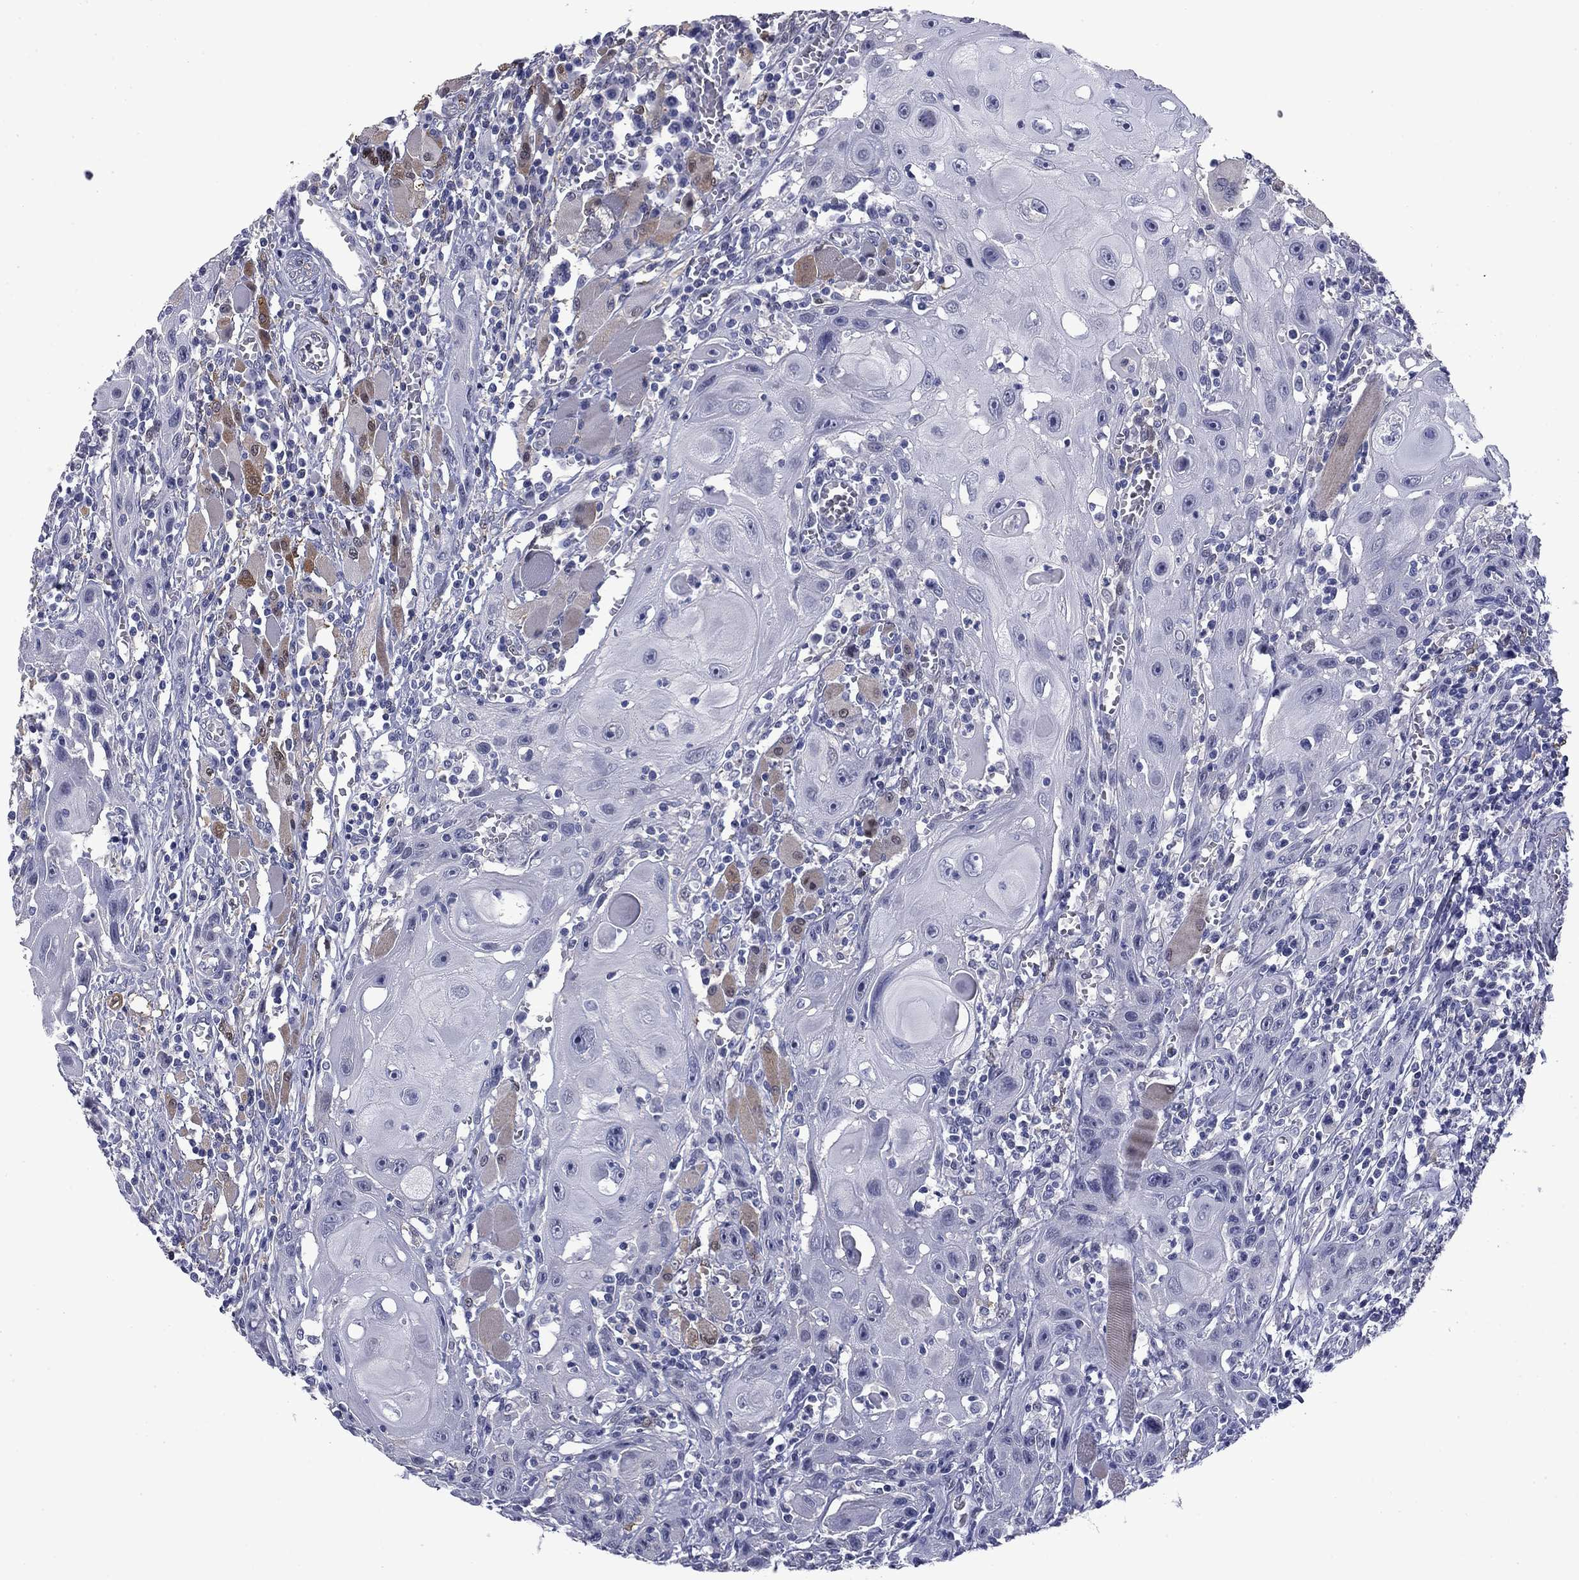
{"staining": {"intensity": "negative", "quantity": "none", "location": "none"}, "tissue": "head and neck cancer", "cell_type": "Tumor cells", "image_type": "cancer", "snomed": [{"axis": "morphology", "description": "Normal tissue, NOS"}, {"axis": "morphology", "description": "Squamous cell carcinoma, NOS"}, {"axis": "topography", "description": "Oral tissue"}, {"axis": "topography", "description": "Head-Neck"}], "caption": "IHC of human head and neck cancer shows no staining in tumor cells.", "gene": "BCL2L14", "patient": {"sex": "male", "age": 71}}